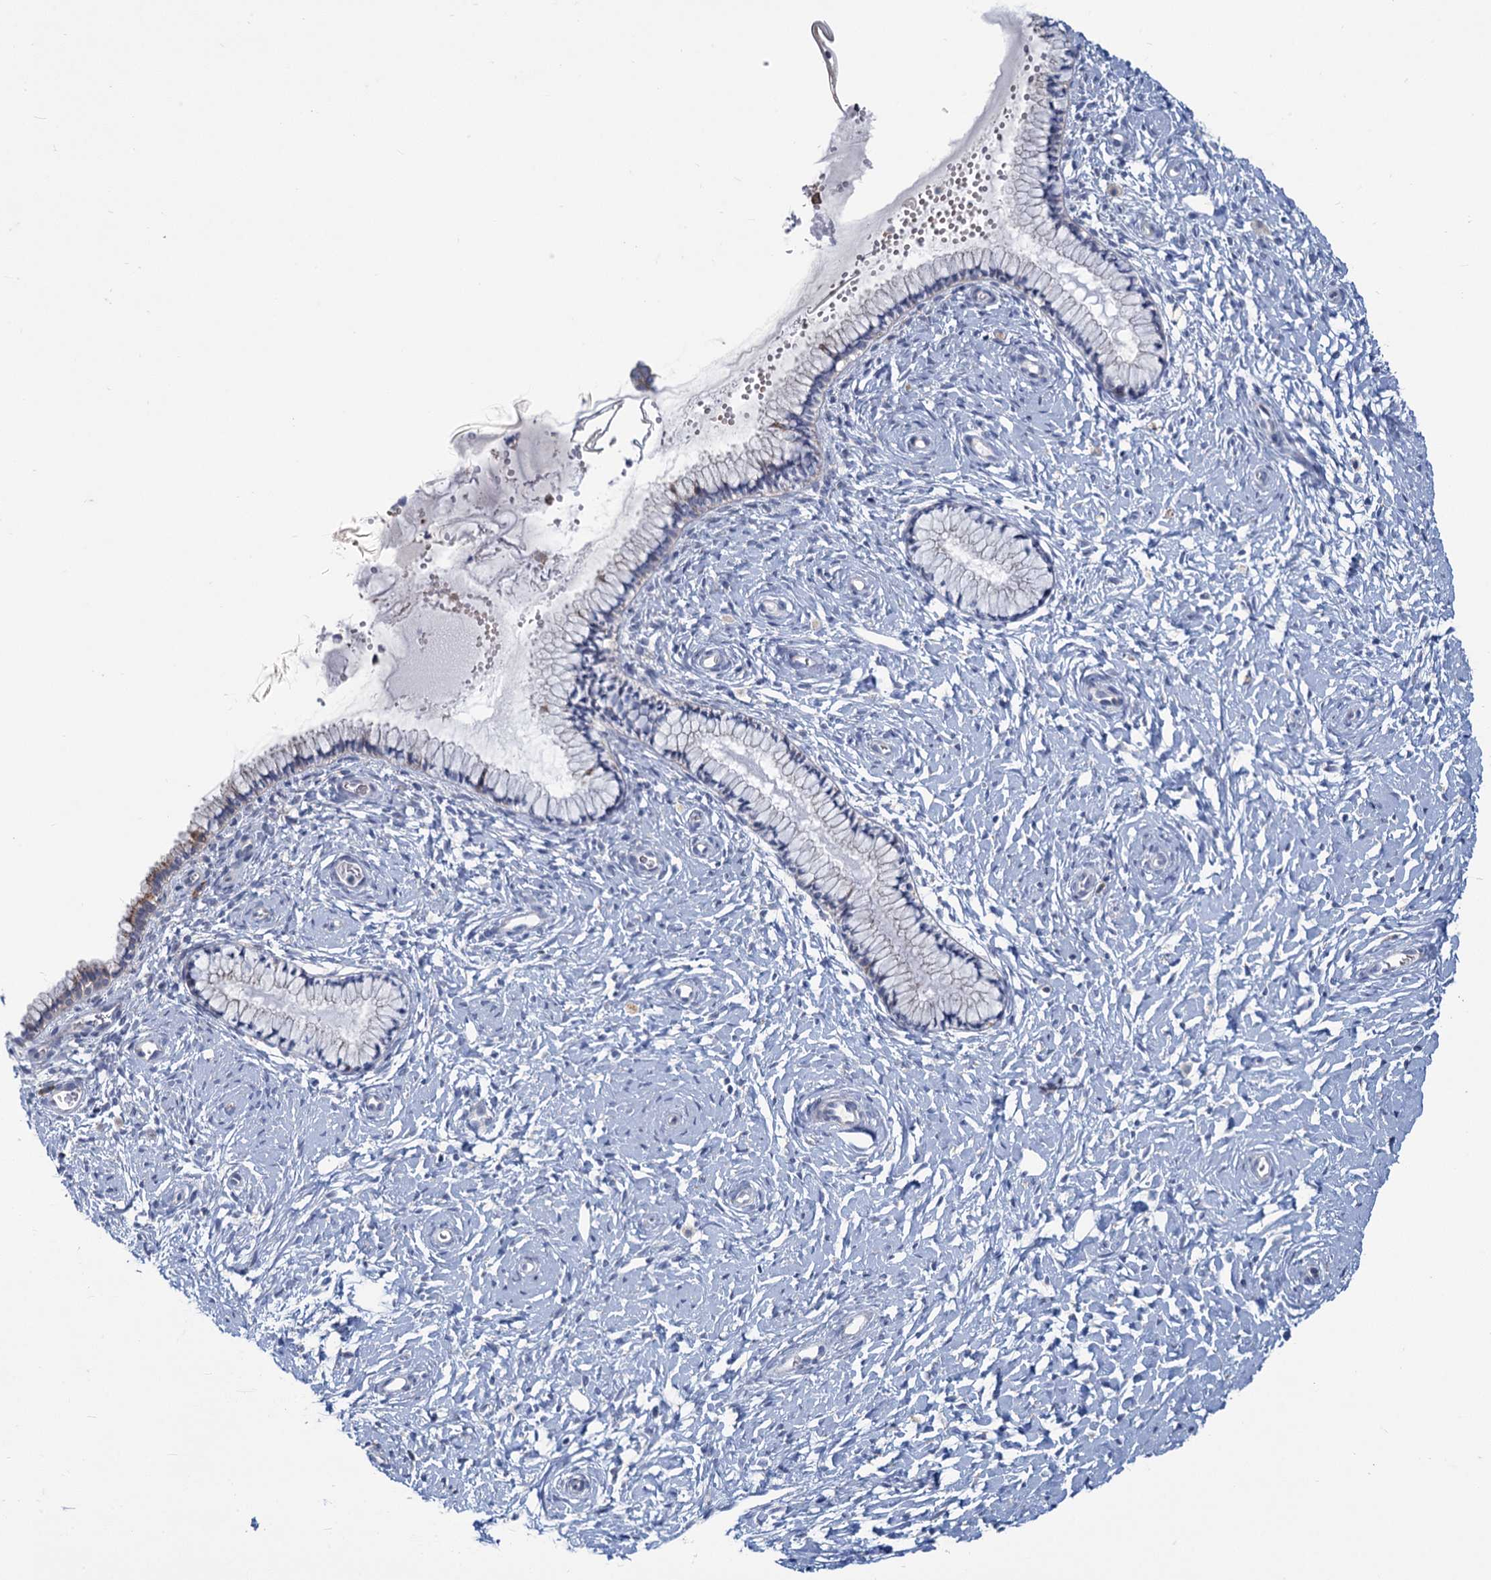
{"staining": {"intensity": "negative", "quantity": "none", "location": "none"}, "tissue": "cervix", "cell_type": "Glandular cells", "image_type": "normal", "snomed": [{"axis": "morphology", "description": "Normal tissue, NOS"}, {"axis": "topography", "description": "Cervix"}], "caption": "Unremarkable cervix was stained to show a protein in brown. There is no significant staining in glandular cells.", "gene": "PRSS35", "patient": {"sex": "female", "age": 33}}